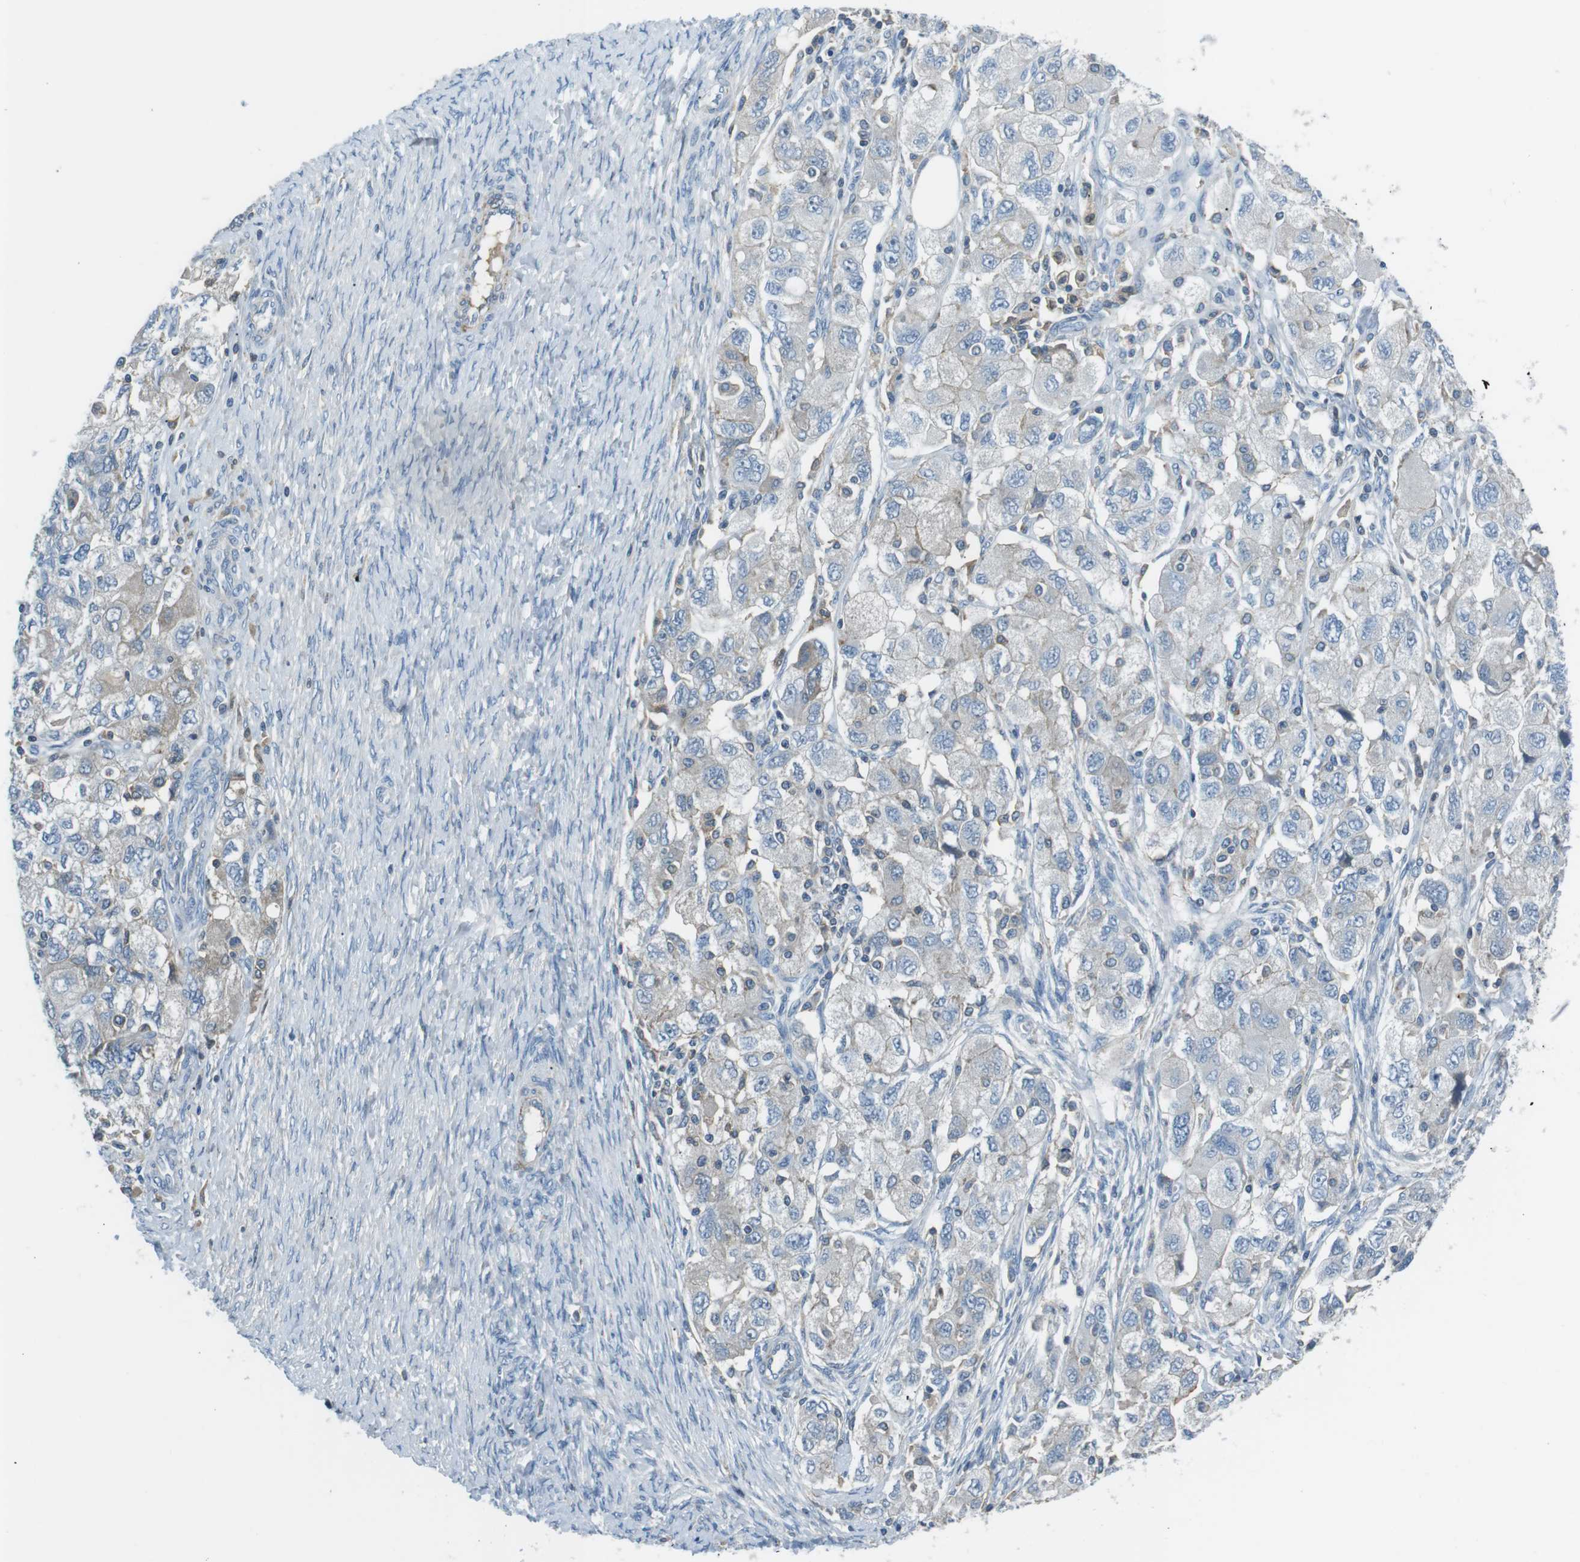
{"staining": {"intensity": "negative", "quantity": "none", "location": "none"}, "tissue": "ovarian cancer", "cell_type": "Tumor cells", "image_type": "cancer", "snomed": [{"axis": "morphology", "description": "Carcinoma, NOS"}, {"axis": "morphology", "description": "Cystadenocarcinoma, serous, NOS"}, {"axis": "topography", "description": "Ovary"}], "caption": "This is an immunohistochemistry image of human ovarian cancer. There is no positivity in tumor cells.", "gene": "ARVCF", "patient": {"sex": "female", "age": 69}}